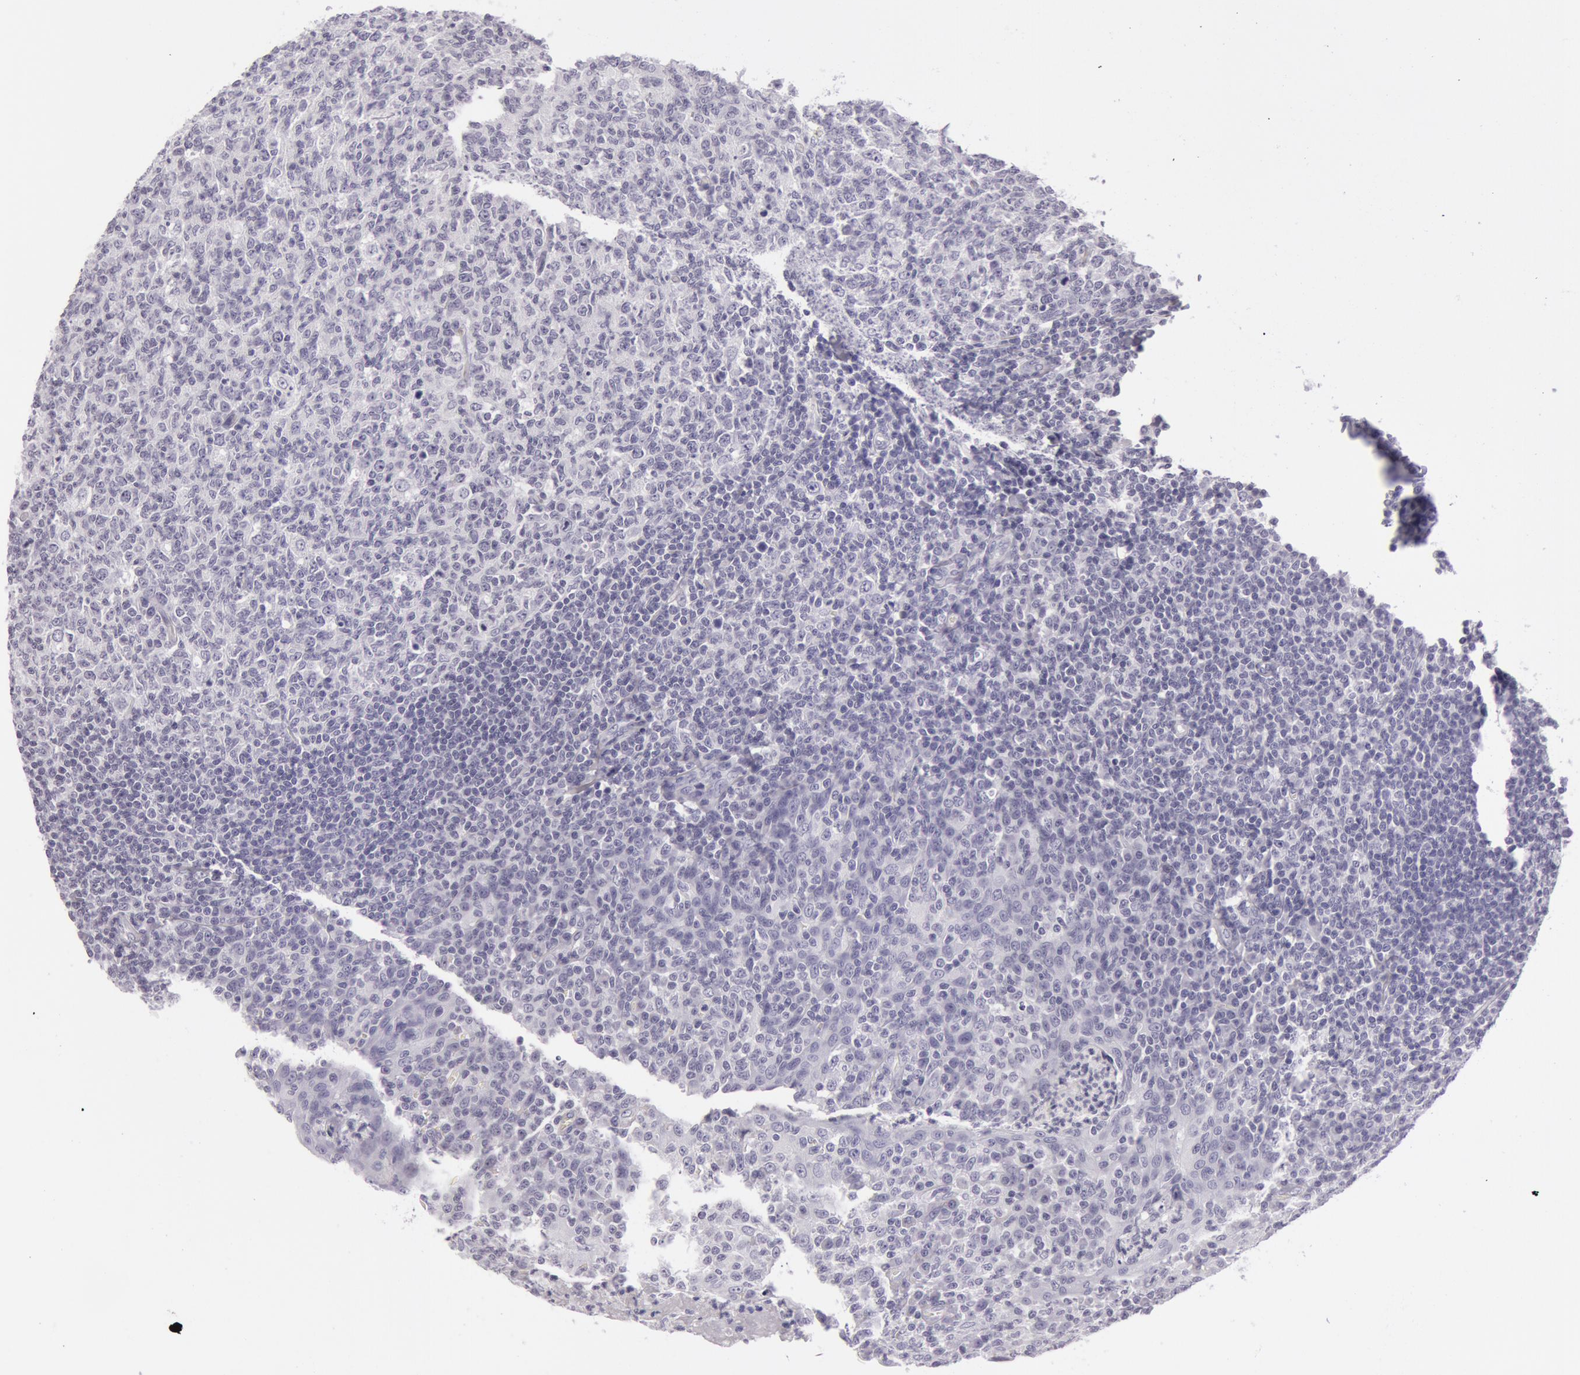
{"staining": {"intensity": "negative", "quantity": "none", "location": "none"}, "tissue": "tonsil", "cell_type": "Germinal center cells", "image_type": "normal", "snomed": [{"axis": "morphology", "description": "Normal tissue, NOS"}, {"axis": "topography", "description": "Tonsil"}], "caption": "A high-resolution micrograph shows immunohistochemistry (IHC) staining of normal tonsil, which shows no significant staining in germinal center cells.", "gene": "AMACR", "patient": {"sex": "male", "age": 6}}